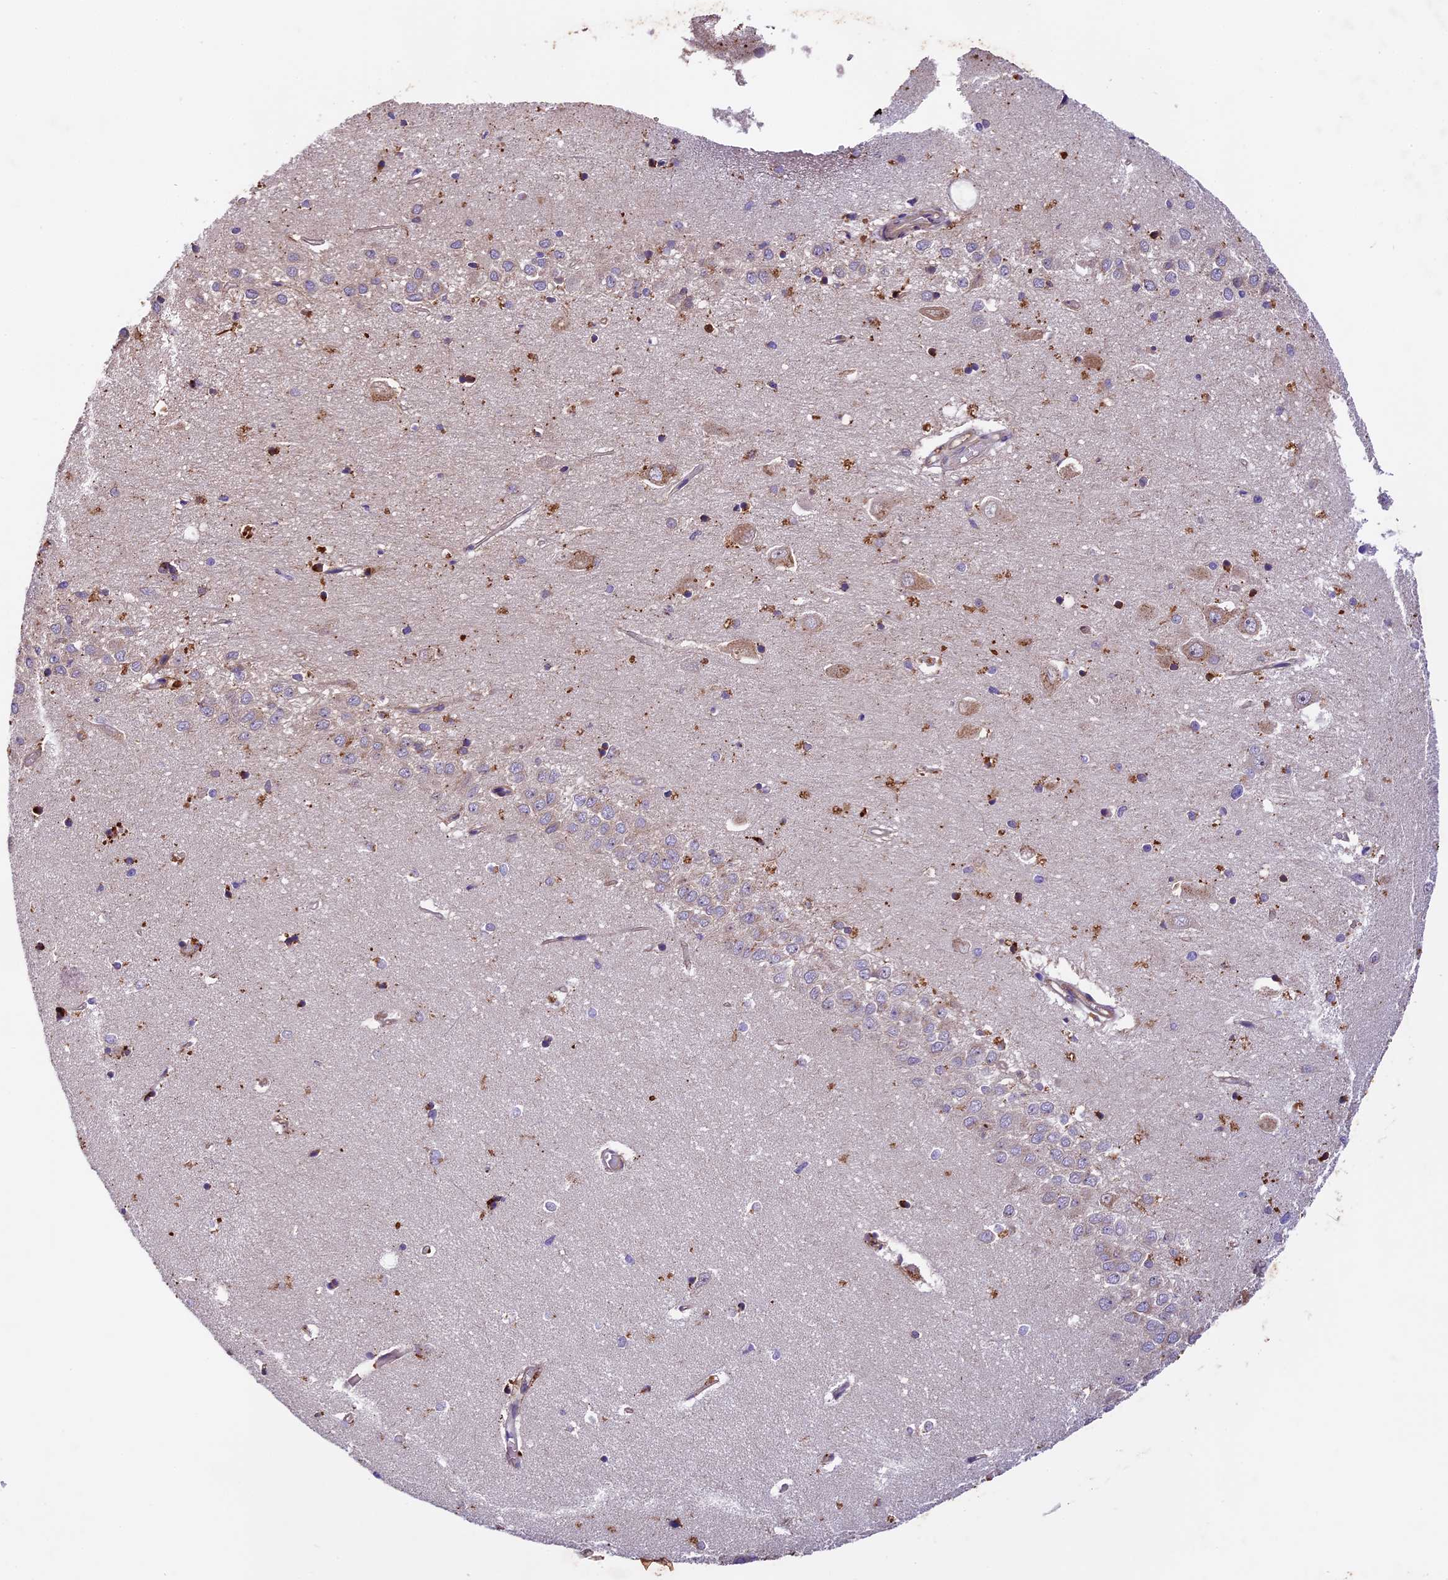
{"staining": {"intensity": "moderate", "quantity": "<25%", "location": "cytoplasmic/membranous"}, "tissue": "hippocampus", "cell_type": "Glial cells", "image_type": "normal", "snomed": [{"axis": "morphology", "description": "Normal tissue, NOS"}, {"axis": "topography", "description": "Hippocampus"}], "caption": "High-magnification brightfield microscopy of normal hippocampus stained with DAB (3,3'-diaminobenzidine) (brown) and counterstained with hematoxylin (blue). glial cells exhibit moderate cytoplasmic/membranous staining is identified in approximately<25% of cells.", "gene": "COPE", "patient": {"sex": "female", "age": 64}}